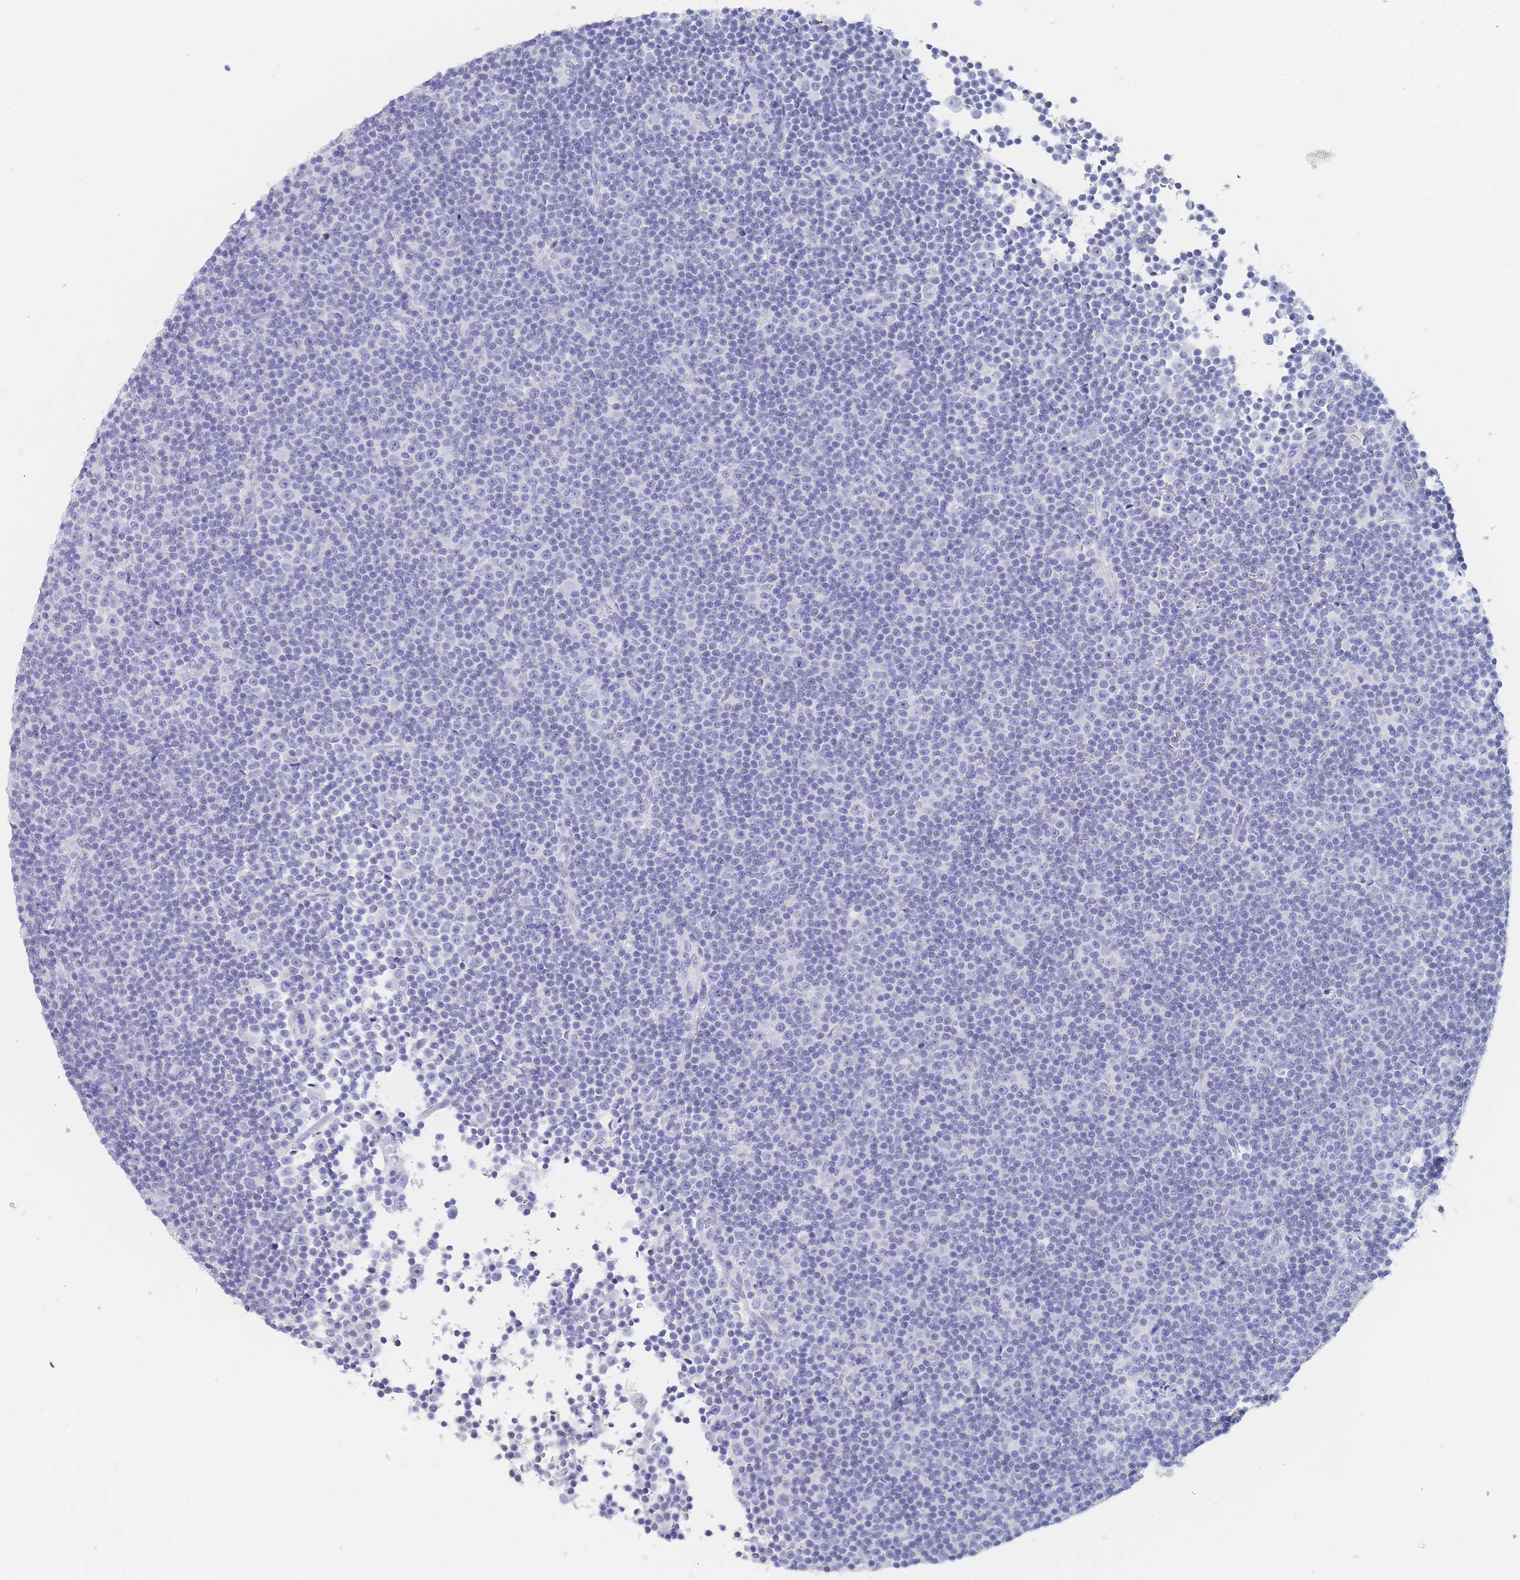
{"staining": {"intensity": "negative", "quantity": "none", "location": "none"}, "tissue": "lymphoma", "cell_type": "Tumor cells", "image_type": "cancer", "snomed": [{"axis": "morphology", "description": "Malignant lymphoma, non-Hodgkin's type, Low grade"}, {"axis": "topography", "description": "Lymph node"}], "caption": "Protein analysis of lymphoma displays no significant staining in tumor cells.", "gene": "SLC25A35", "patient": {"sex": "female", "age": 67}}